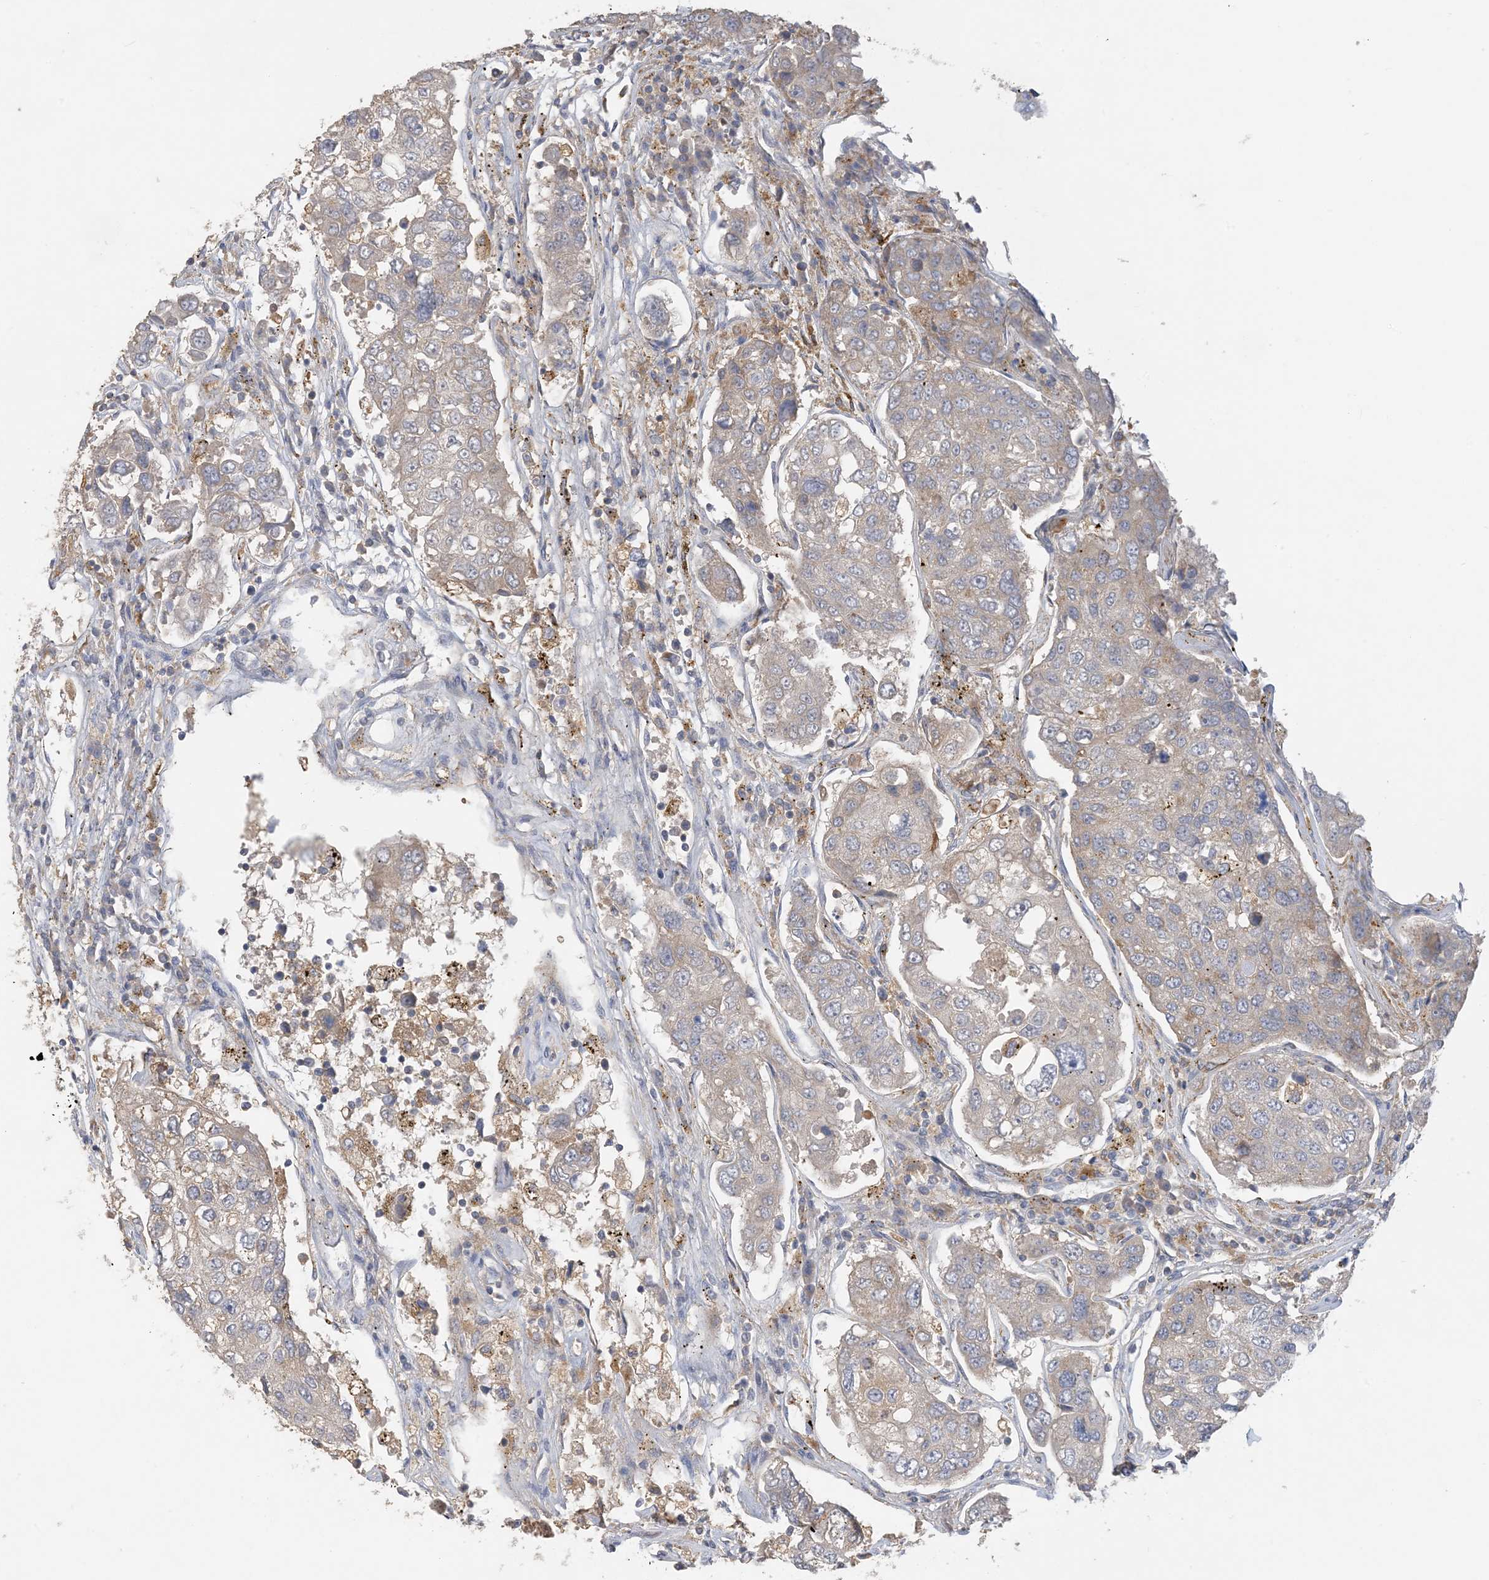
{"staining": {"intensity": "negative", "quantity": "none", "location": "none"}, "tissue": "urothelial cancer", "cell_type": "Tumor cells", "image_type": "cancer", "snomed": [{"axis": "morphology", "description": "Urothelial carcinoma, High grade"}, {"axis": "topography", "description": "Lymph node"}, {"axis": "topography", "description": "Urinary bladder"}], "caption": "High magnification brightfield microscopy of urothelial cancer stained with DAB (brown) and counterstained with hematoxylin (blue): tumor cells show no significant positivity.", "gene": "SPPL2A", "patient": {"sex": "male", "age": 51}}